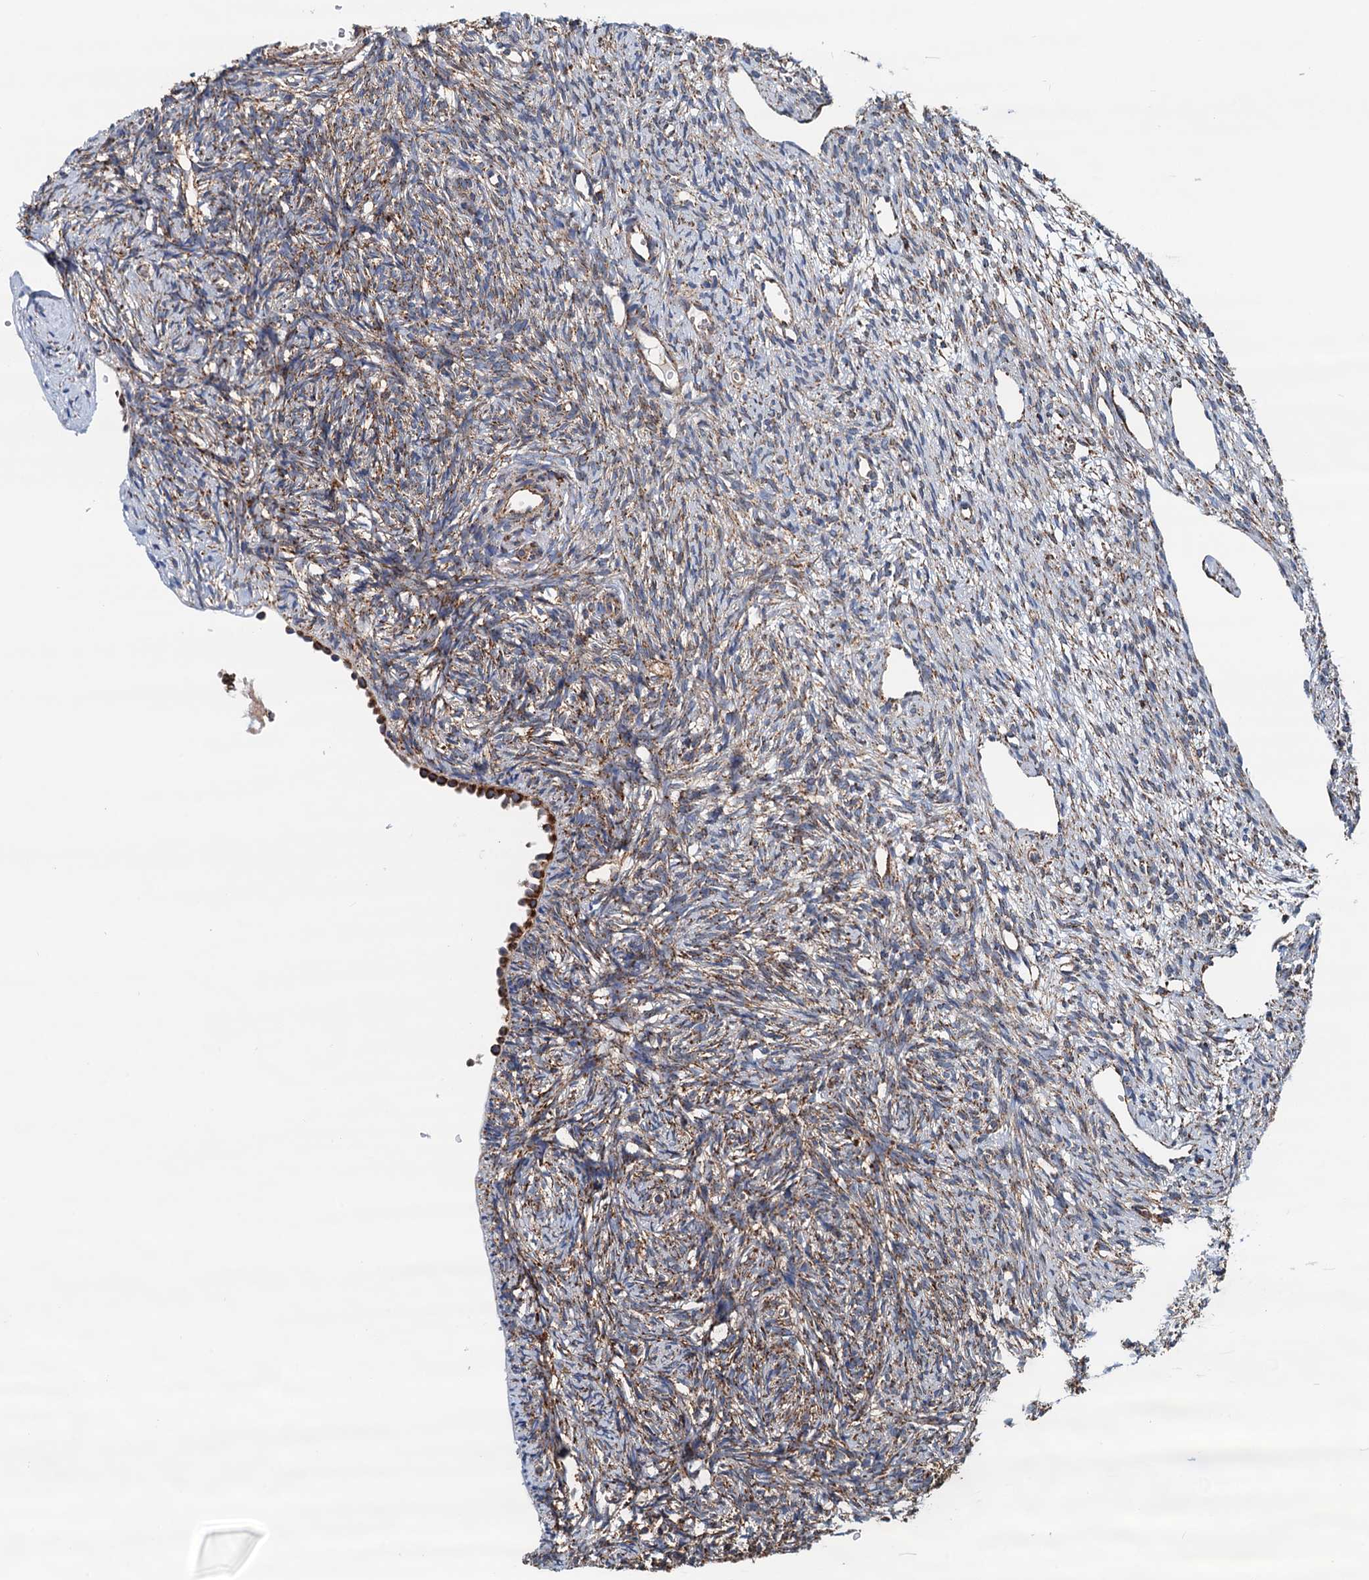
{"staining": {"intensity": "moderate", "quantity": "25%-75%", "location": "cytoplasmic/membranous"}, "tissue": "ovary", "cell_type": "Ovarian stroma cells", "image_type": "normal", "snomed": [{"axis": "morphology", "description": "Normal tissue, NOS"}, {"axis": "topography", "description": "Ovary"}], "caption": "Protein expression analysis of benign ovary exhibits moderate cytoplasmic/membranous positivity in about 25%-75% of ovarian stroma cells.", "gene": "AAGAB", "patient": {"sex": "female", "age": 51}}